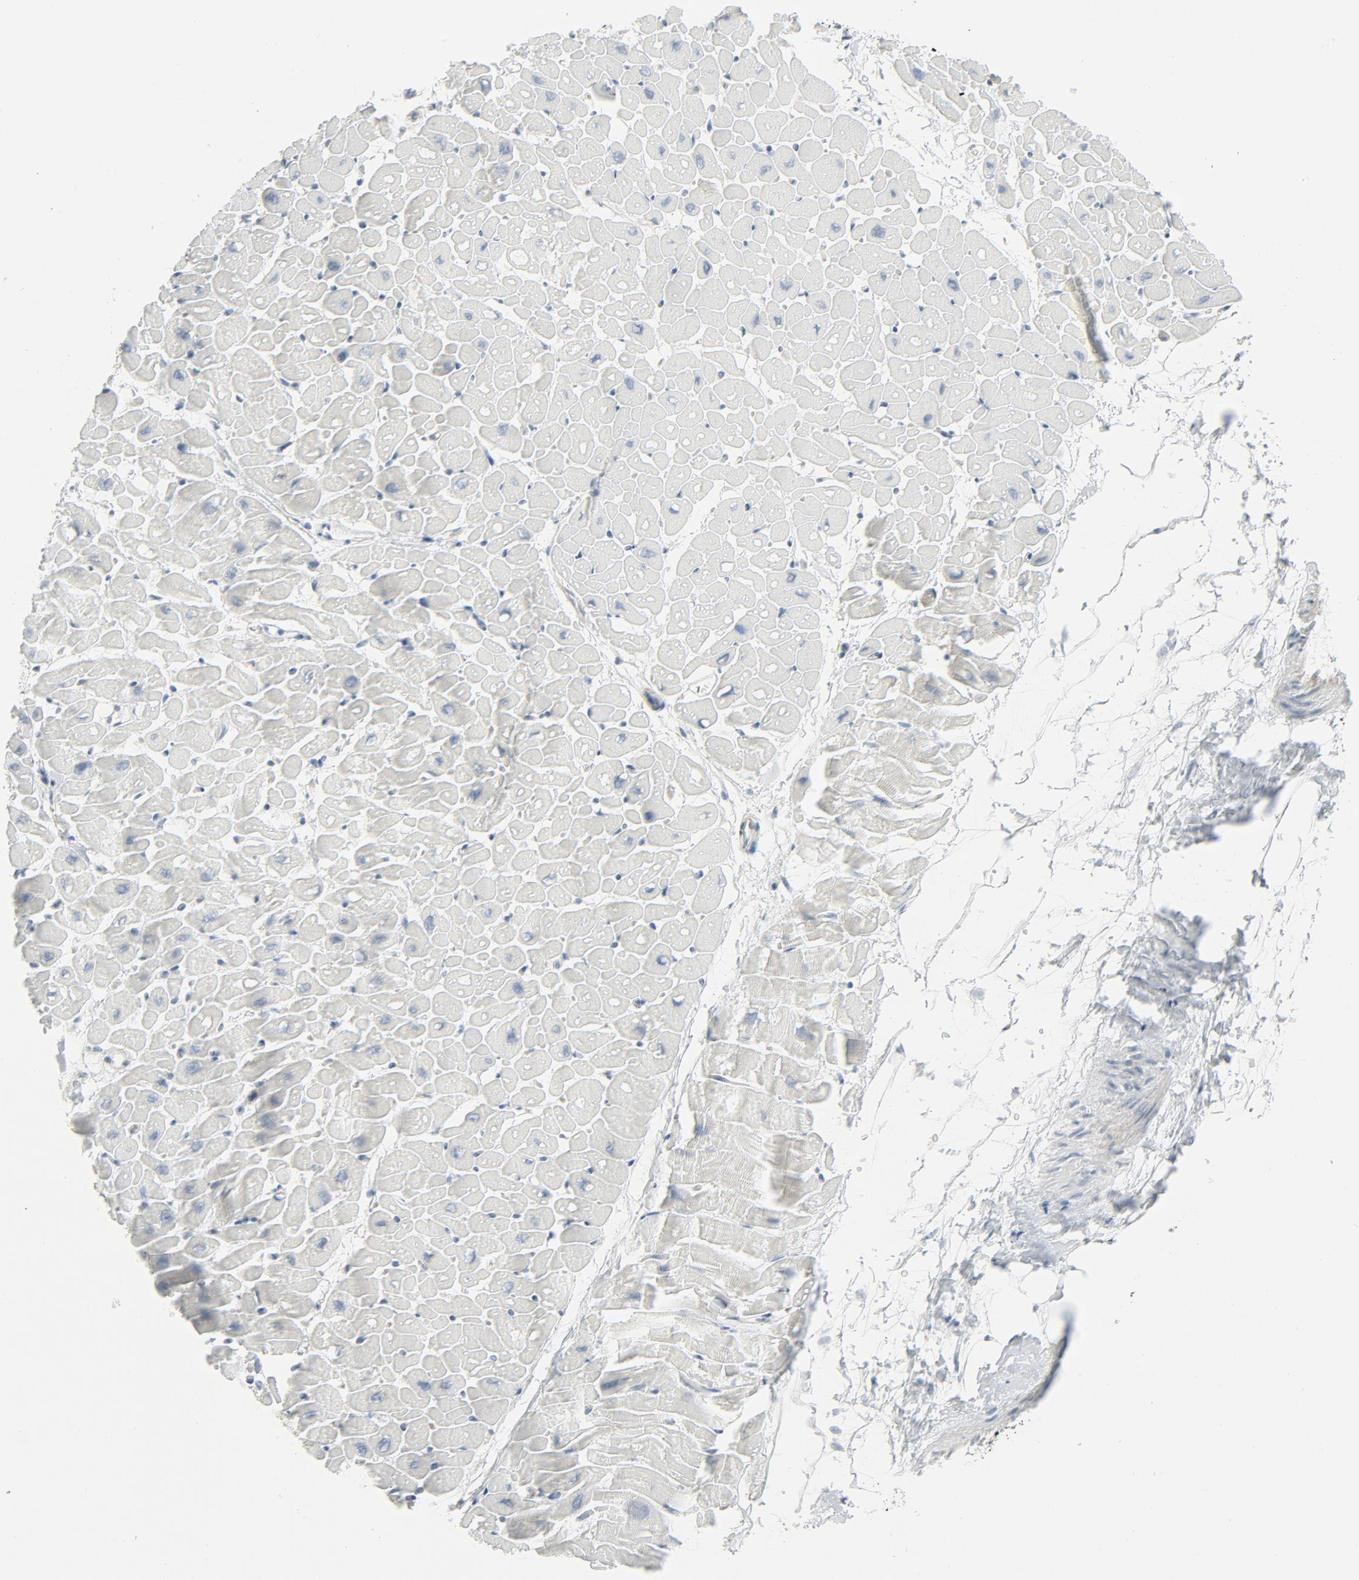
{"staining": {"intensity": "negative", "quantity": "none", "location": "none"}, "tissue": "heart muscle", "cell_type": "Cardiomyocytes", "image_type": "normal", "snomed": [{"axis": "morphology", "description": "Normal tissue, NOS"}, {"axis": "topography", "description": "Heart"}], "caption": "Cardiomyocytes show no significant expression in unremarkable heart muscle. (Brightfield microscopy of DAB immunohistochemistry at high magnification).", "gene": "FGFR3", "patient": {"sex": "male", "age": 45}}